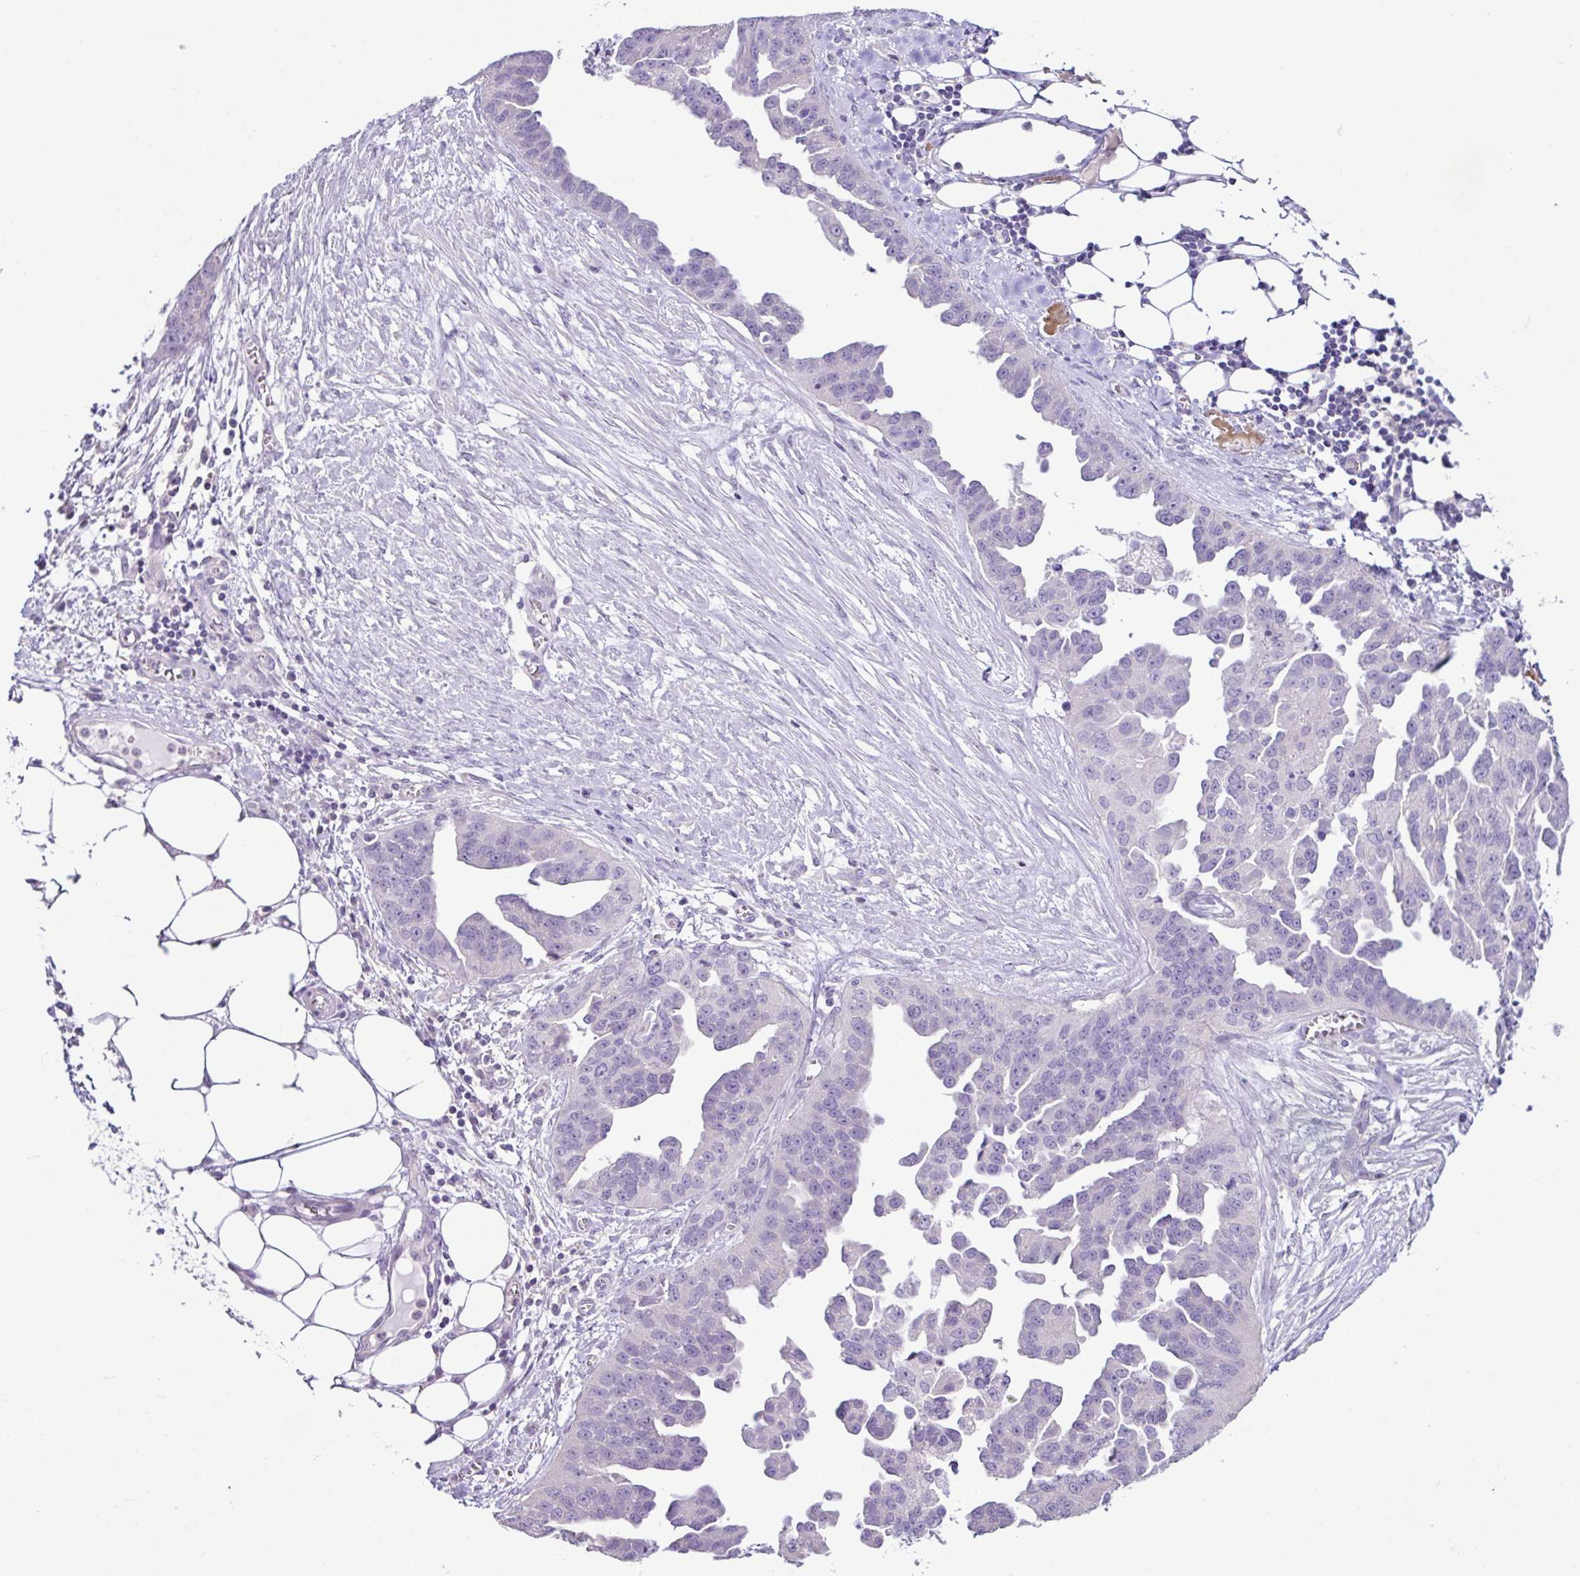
{"staining": {"intensity": "negative", "quantity": "none", "location": "none"}, "tissue": "ovarian cancer", "cell_type": "Tumor cells", "image_type": "cancer", "snomed": [{"axis": "morphology", "description": "Cystadenocarcinoma, serous, NOS"}, {"axis": "topography", "description": "Ovary"}], "caption": "Tumor cells show no significant positivity in ovarian cancer (serous cystadenocarcinoma). (DAB immunohistochemistry with hematoxylin counter stain).", "gene": "D2HGDH", "patient": {"sex": "female", "age": 75}}